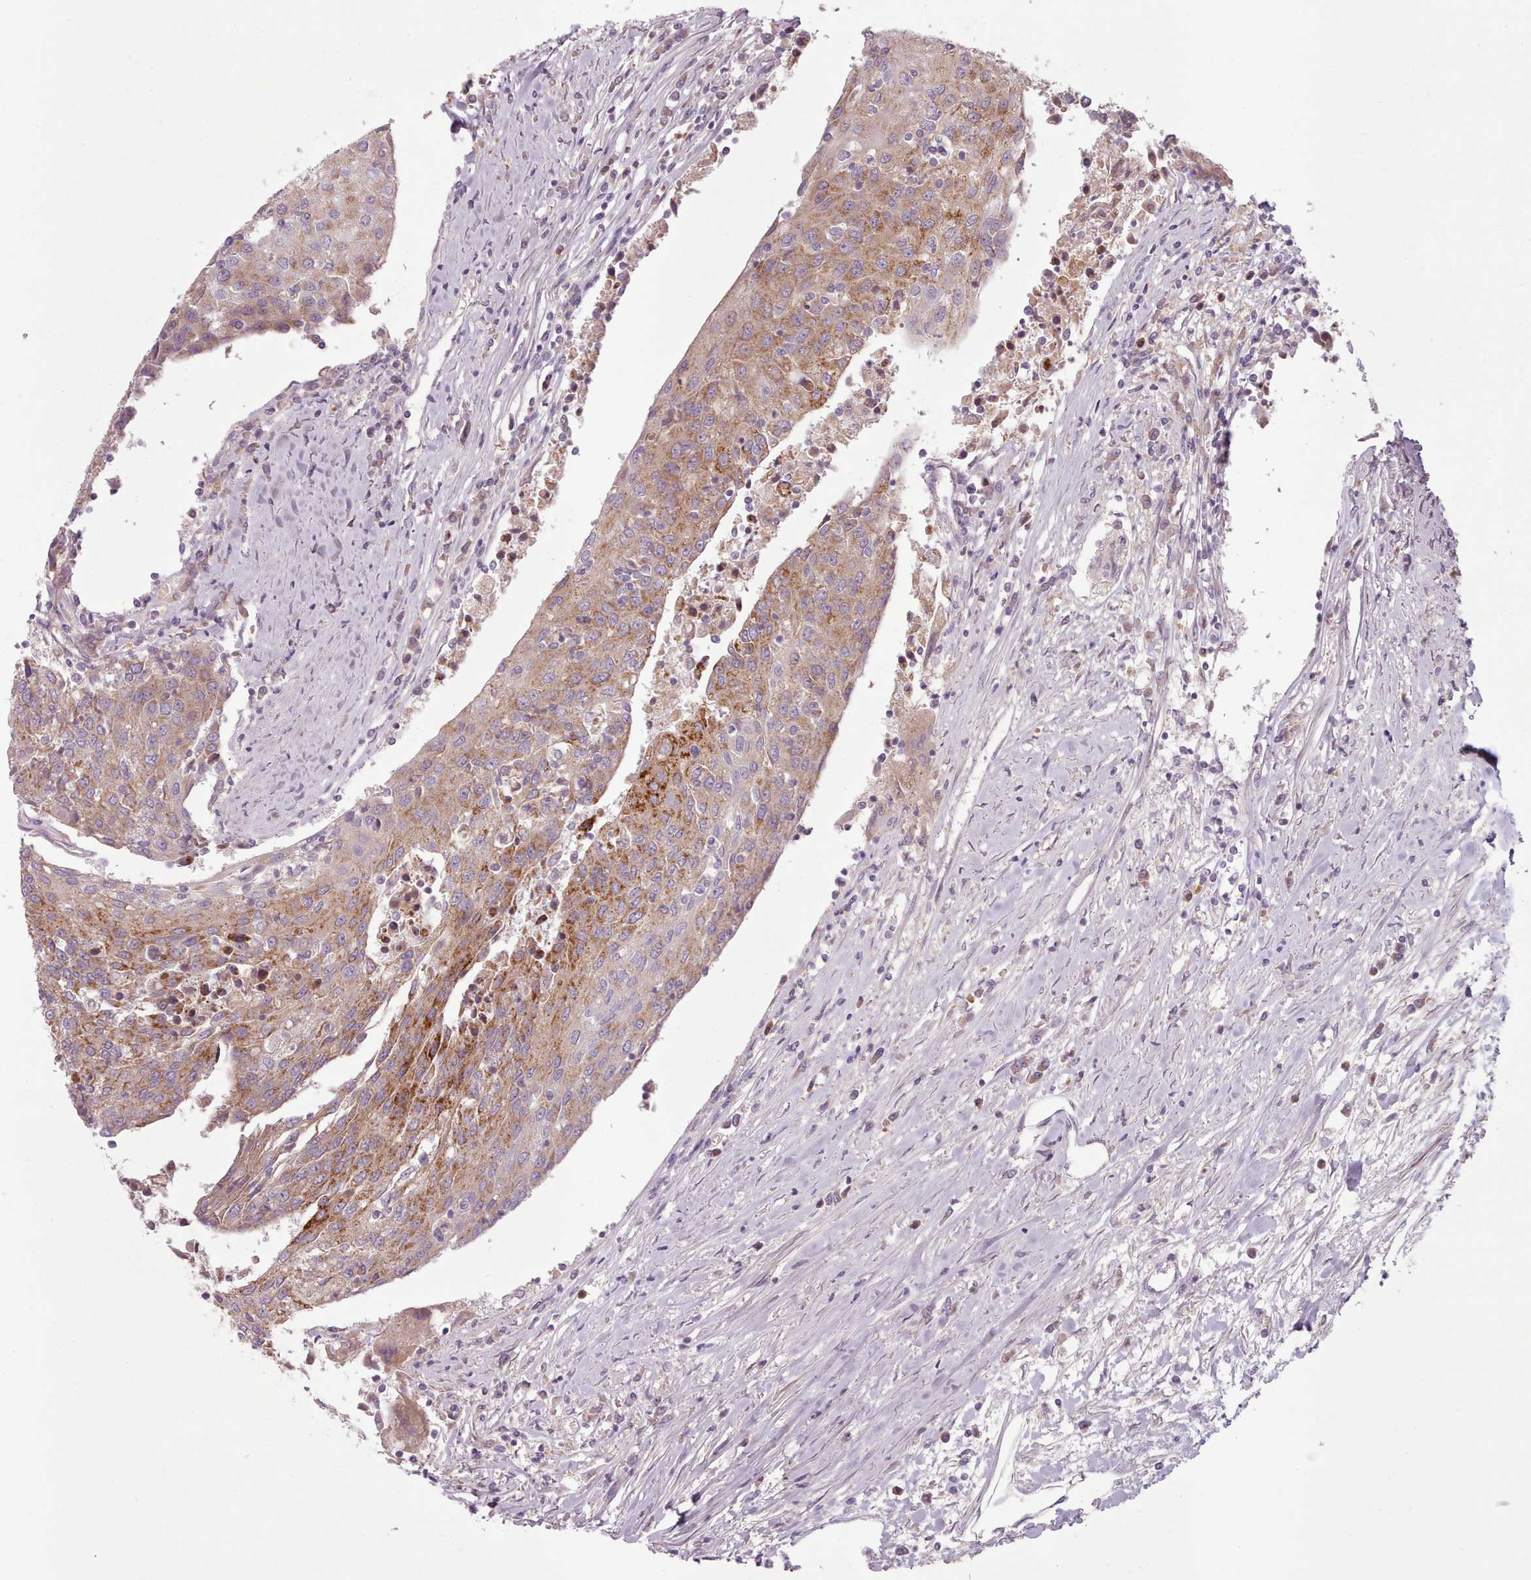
{"staining": {"intensity": "moderate", "quantity": ">75%", "location": "cytoplasmic/membranous"}, "tissue": "urothelial cancer", "cell_type": "Tumor cells", "image_type": "cancer", "snomed": [{"axis": "morphology", "description": "Urothelial carcinoma, High grade"}, {"axis": "topography", "description": "Urinary bladder"}], "caption": "This is an image of immunohistochemistry staining of urothelial cancer, which shows moderate positivity in the cytoplasmic/membranous of tumor cells.", "gene": "LAPTM5", "patient": {"sex": "female", "age": 85}}